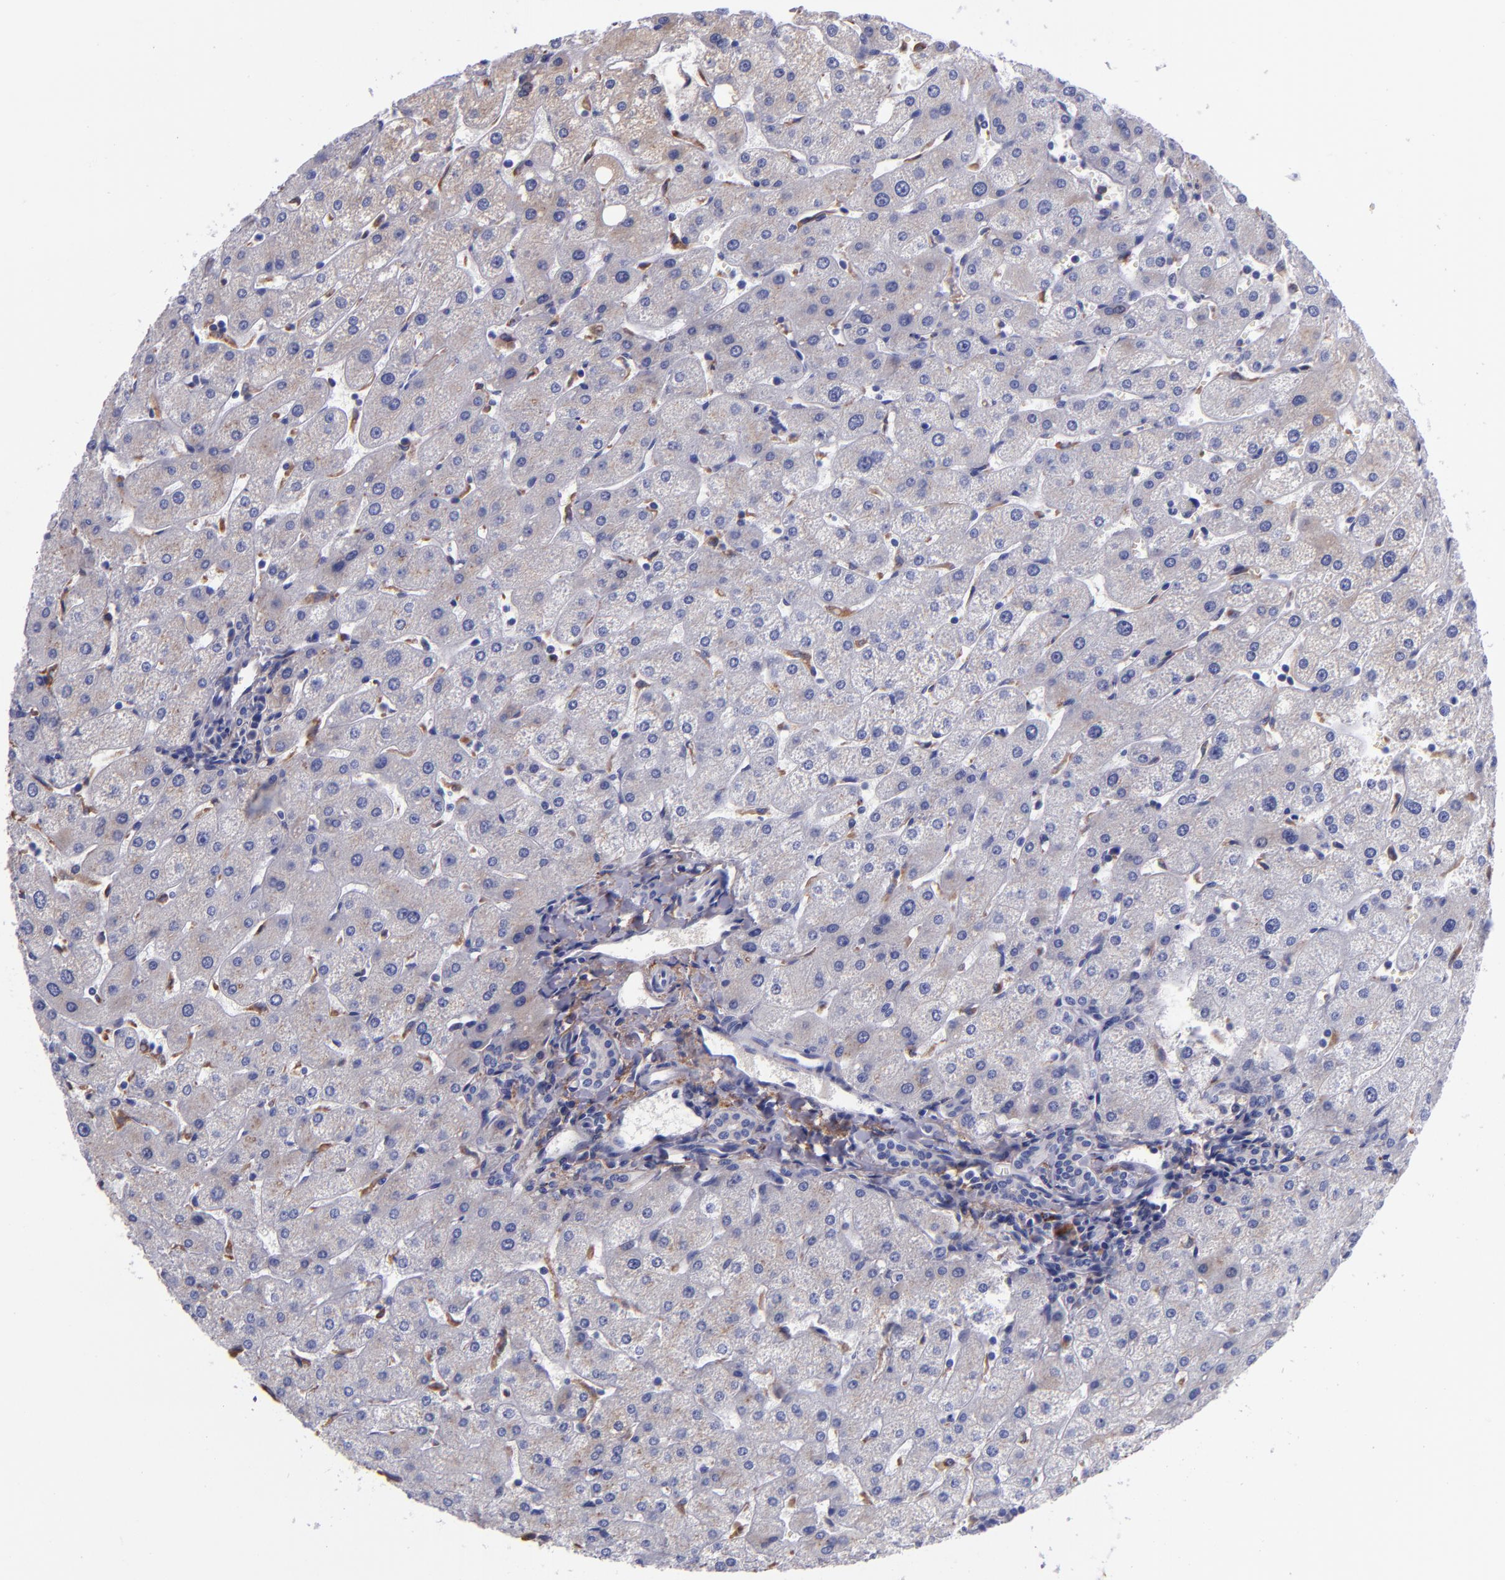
{"staining": {"intensity": "negative", "quantity": "none", "location": "none"}, "tissue": "liver", "cell_type": "Cholangiocytes", "image_type": "normal", "snomed": [{"axis": "morphology", "description": "Normal tissue, NOS"}, {"axis": "topography", "description": "Liver"}], "caption": "DAB immunohistochemical staining of normal liver exhibits no significant positivity in cholangiocytes.", "gene": "IVL", "patient": {"sex": "male", "age": 67}}